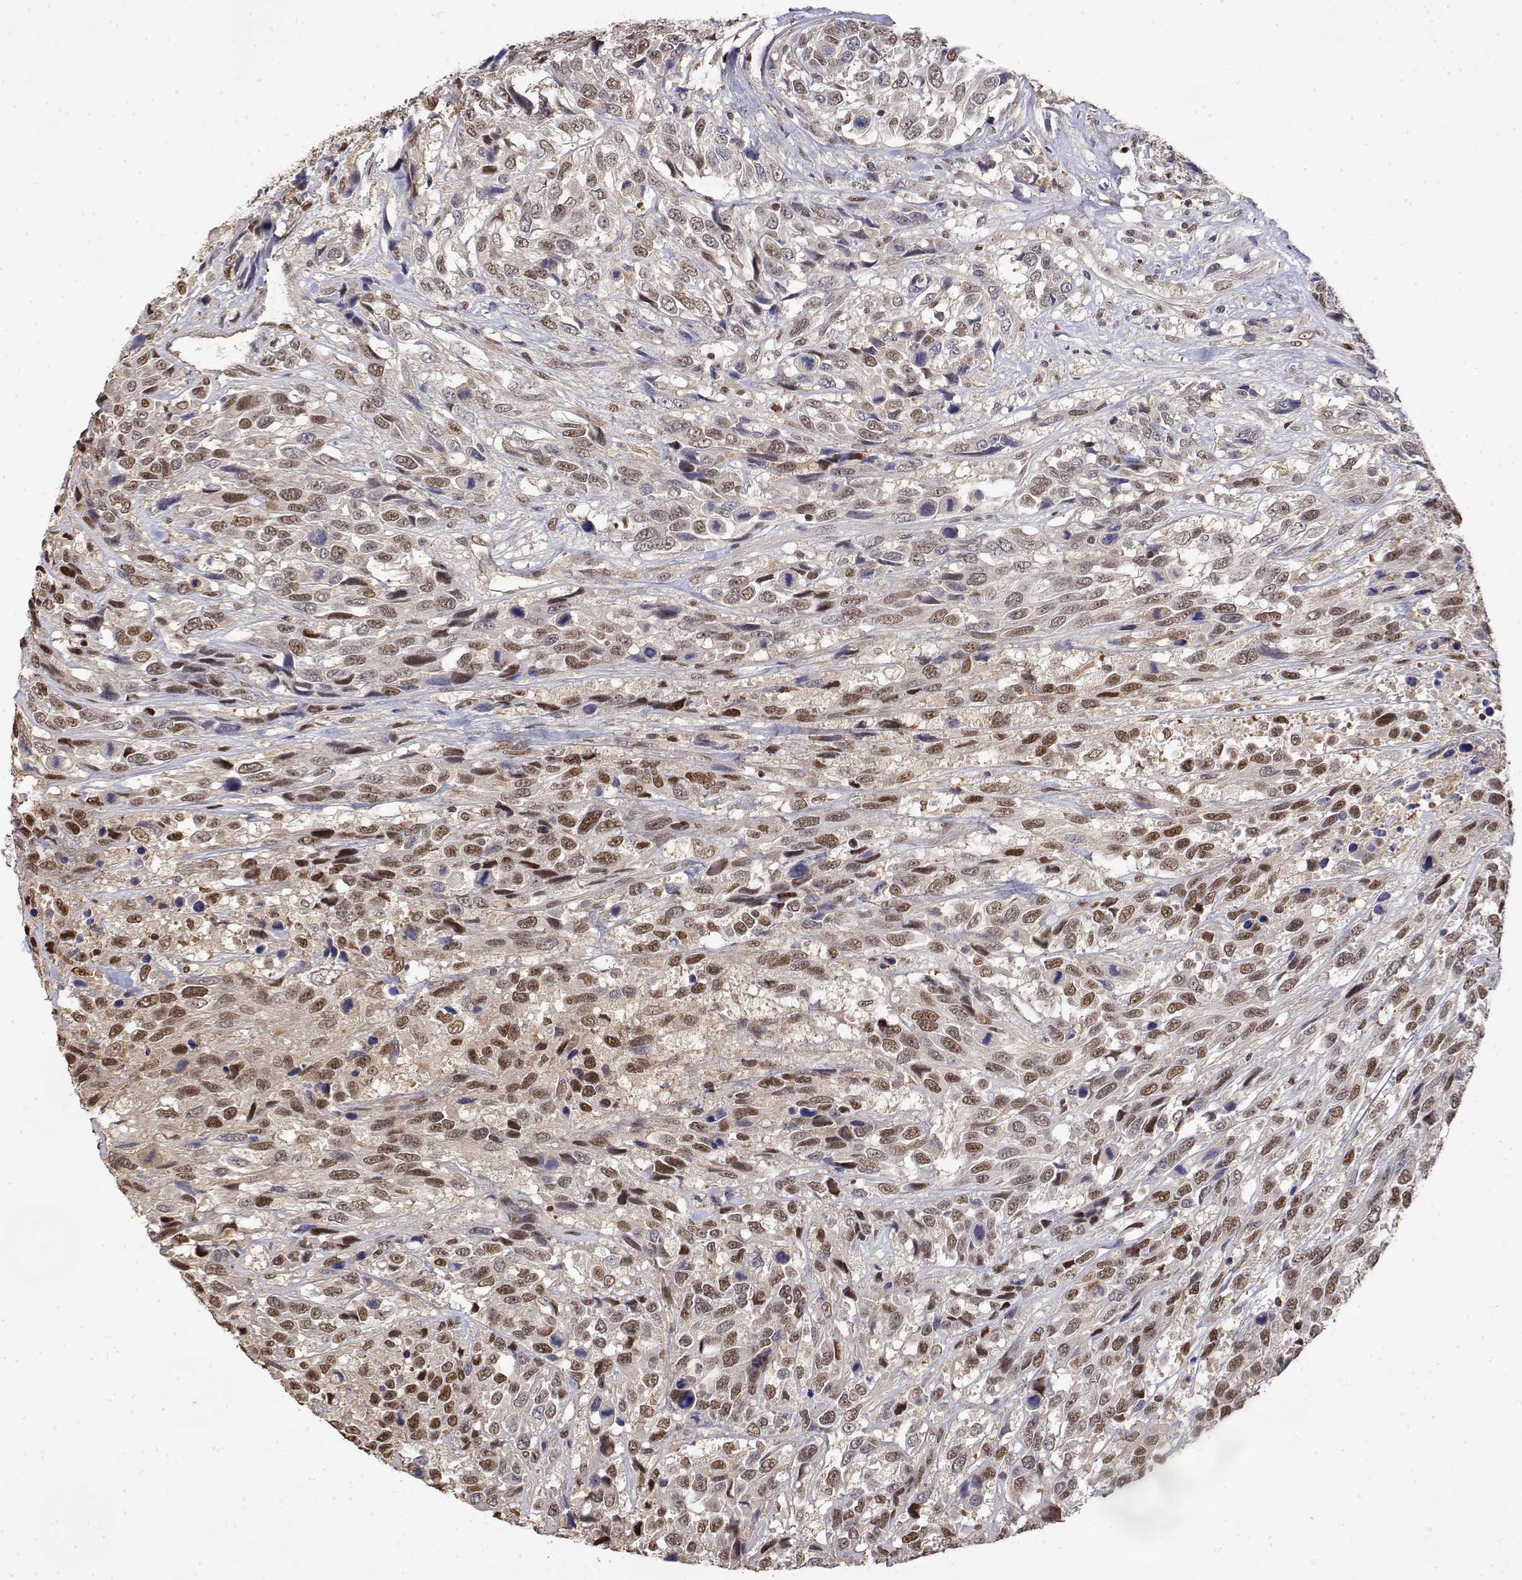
{"staining": {"intensity": "moderate", "quantity": "25%-75%", "location": "nuclear"}, "tissue": "urothelial cancer", "cell_type": "Tumor cells", "image_type": "cancer", "snomed": [{"axis": "morphology", "description": "Urothelial carcinoma, High grade"}, {"axis": "topography", "description": "Urinary bladder"}], "caption": "IHC of human urothelial cancer displays medium levels of moderate nuclear staining in approximately 25%-75% of tumor cells.", "gene": "TPI1", "patient": {"sex": "female", "age": 70}}